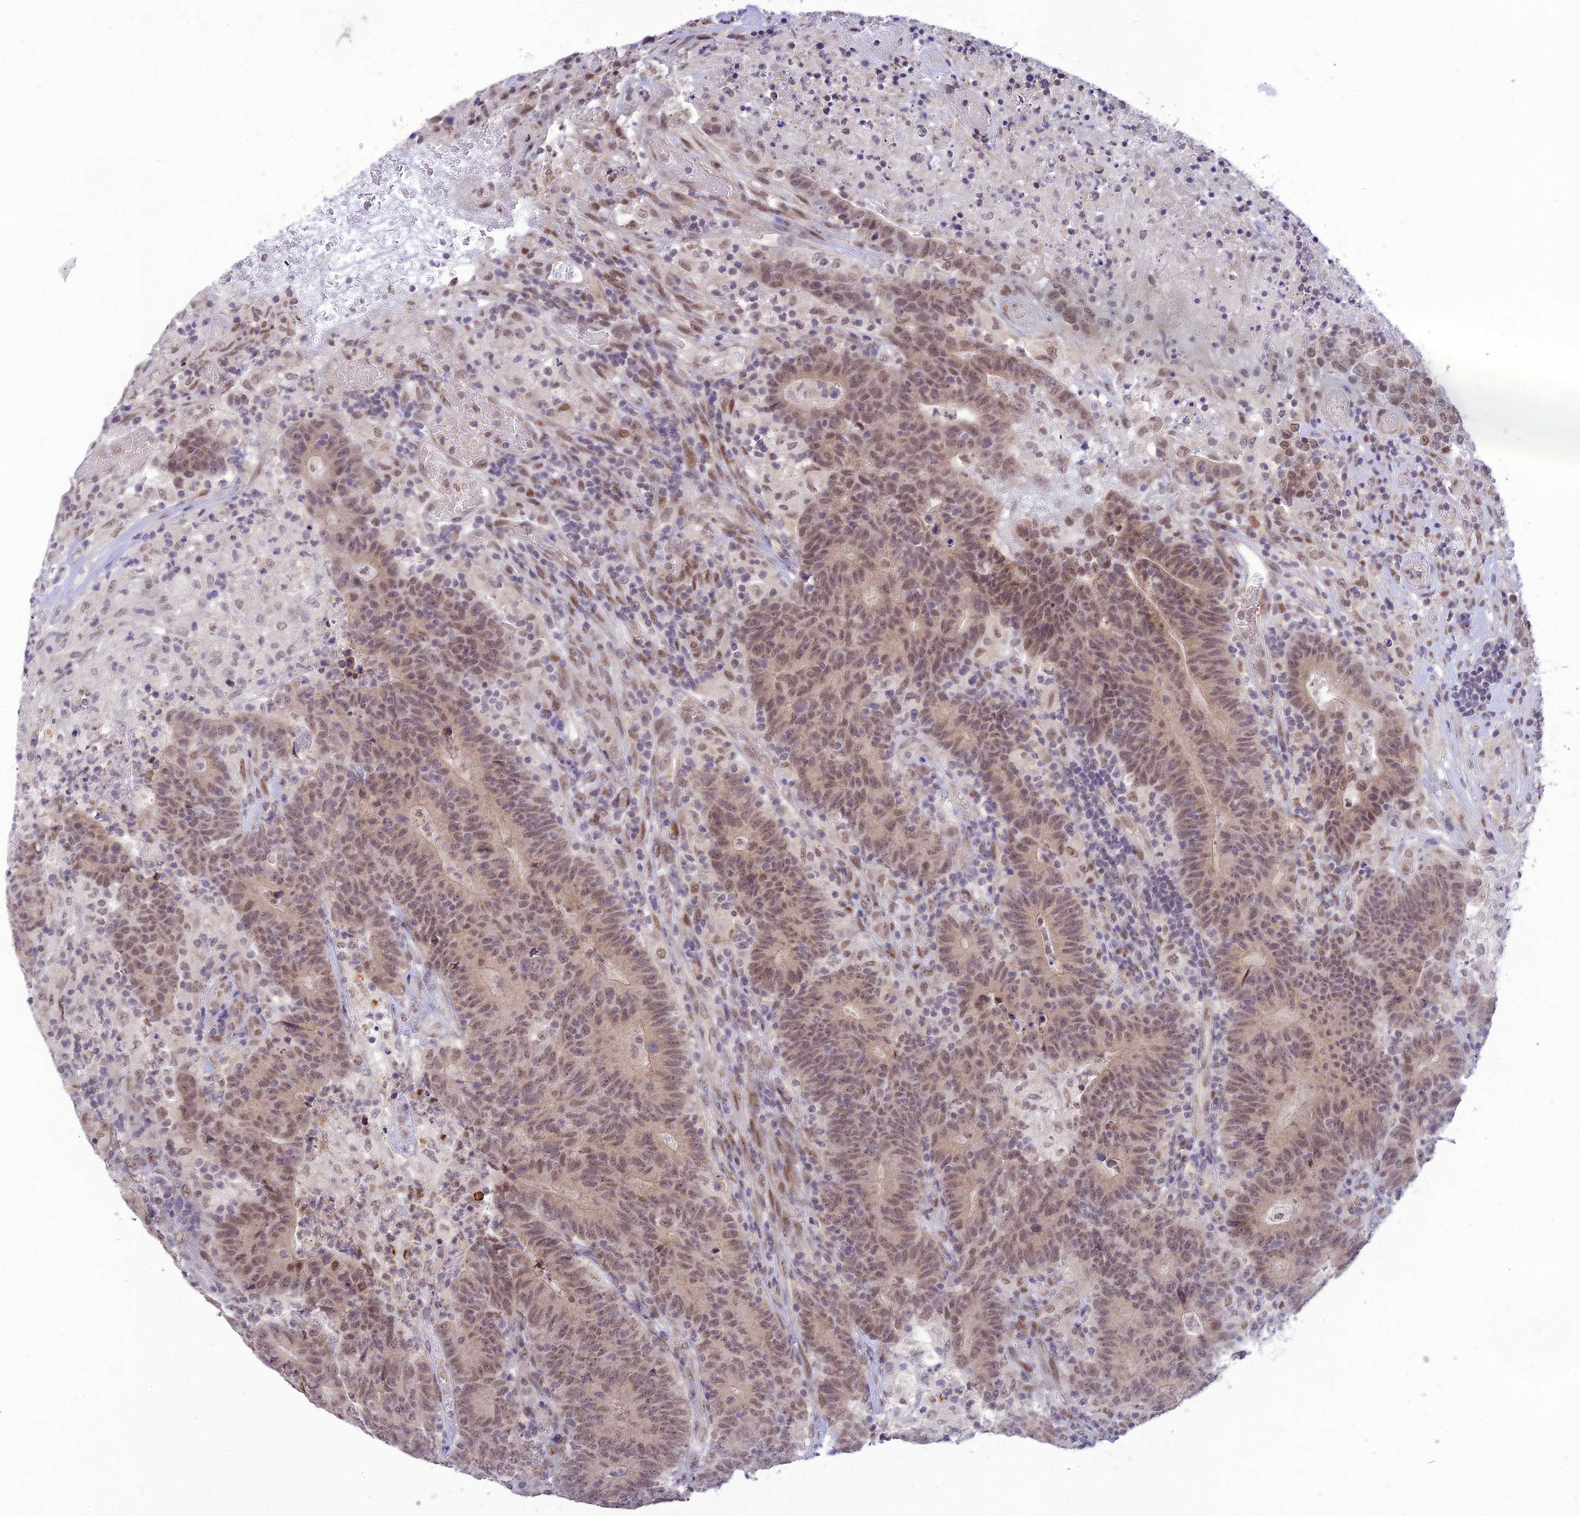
{"staining": {"intensity": "moderate", "quantity": ">75%", "location": "nuclear"}, "tissue": "colorectal cancer", "cell_type": "Tumor cells", "image_type": "cancer", "snomed": [{"axis": "morphology", "description": "Adenocarcinoma, NOS"}, {"axis": "topography", "description": "Colon"}], "caption": "Protein staining exhibits moderate nuclear staining in approximately >75% of tumor cells in colorectal cancer (adenocarcinoma).", "gene": "MICOS13", "patient": {"sex": "female", "age": 75}}